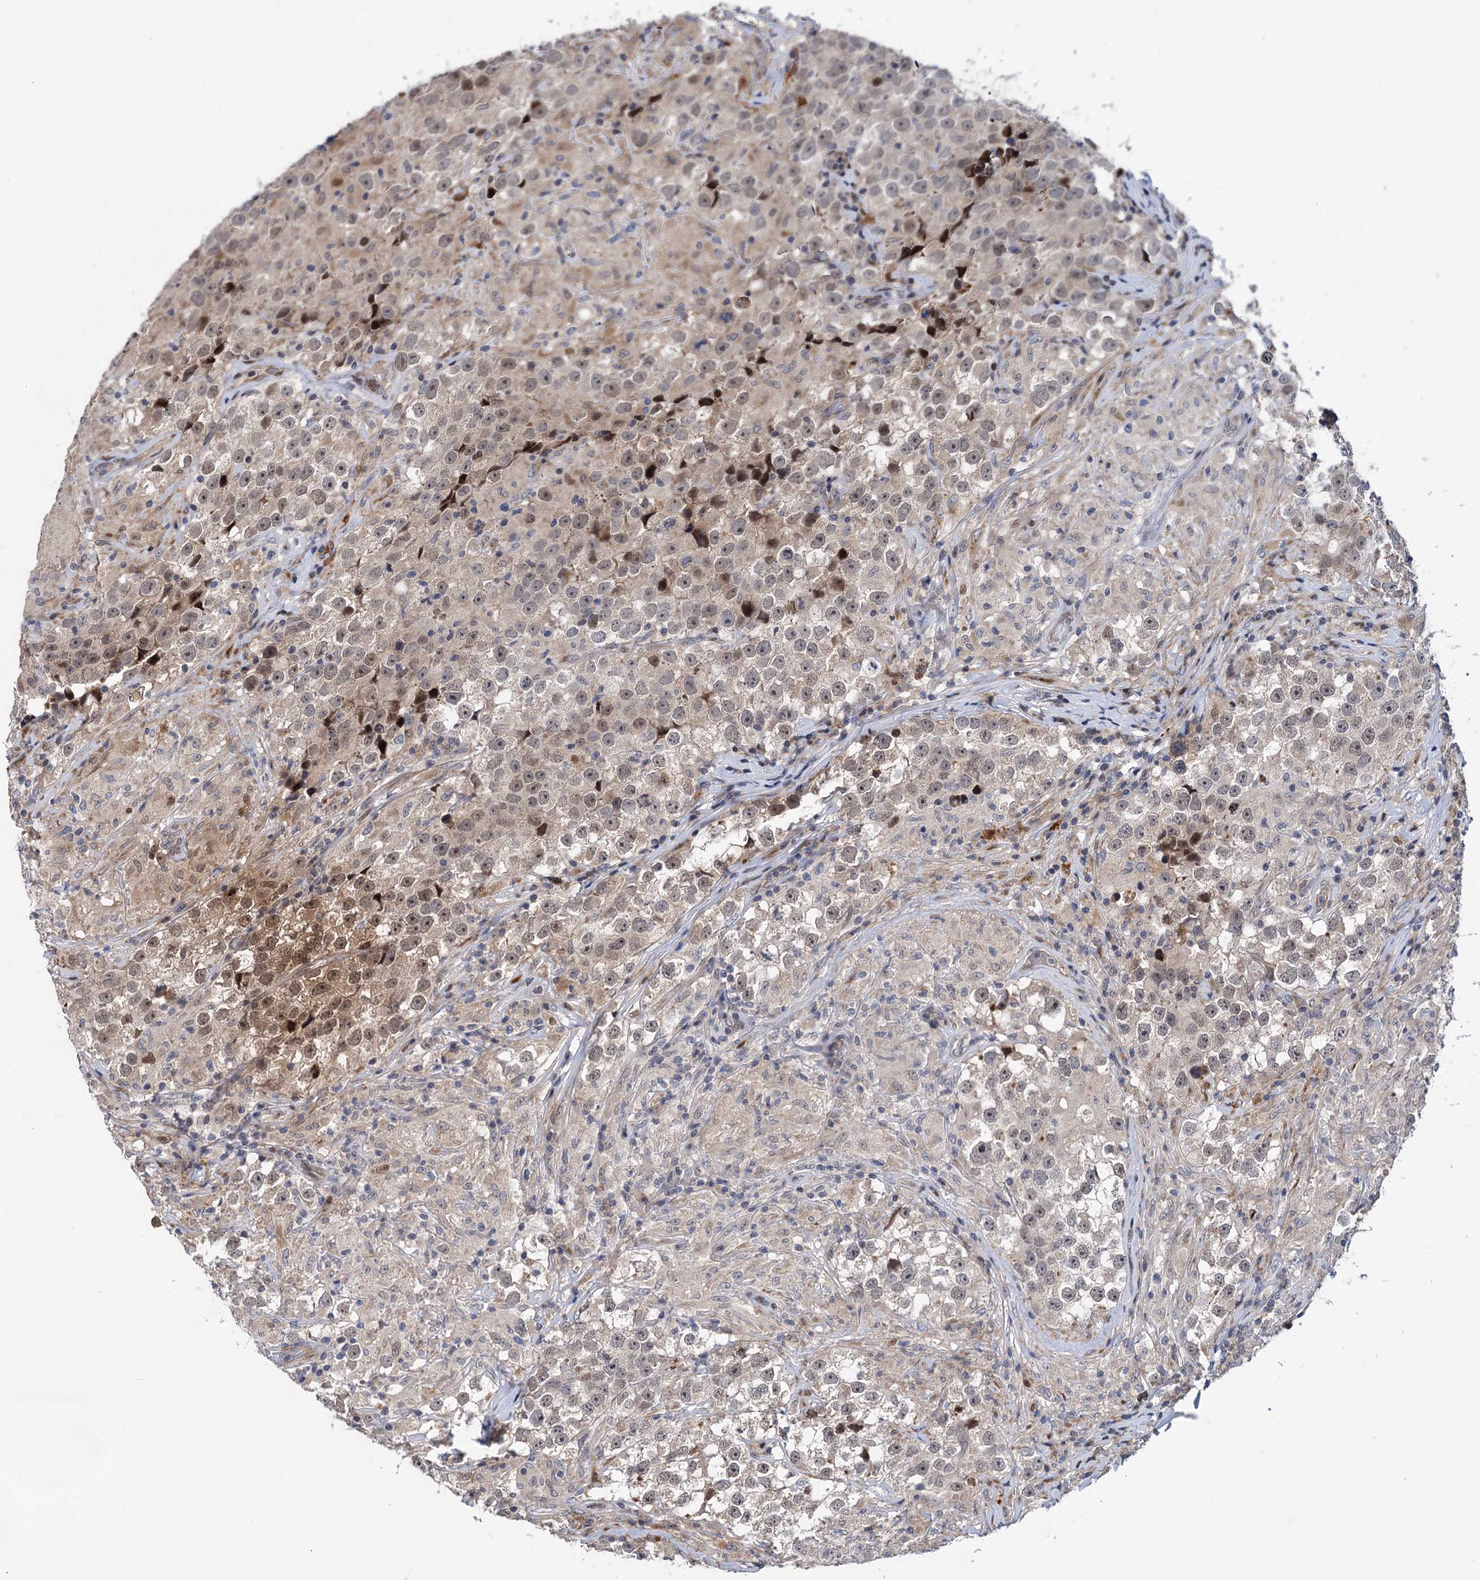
{"staining": {"intensity": "weak", "quantity": "25%-75%", "location": "cytoplasmic/membranous,nuclear"}, "tissue": "testis cancer", "cell_type": "Tumor cells", "image_type": "cancer", "snomed": [{"axis": "morphology", "description": "Seminoma, NOS"}, {"axis": "topography", "description": "Testis"}], "caption": "This photomicrograph reveals testis cancer stained with immunohistochemistry (IHC) to label a protein in brown. The cytoplasmic/membranous and nuclear of tumor cells show weak positivity for the protein. Nuclei are counter-stained blue.", "gene": "UBR1", "patient": {"sex": "male", "age": 46}}